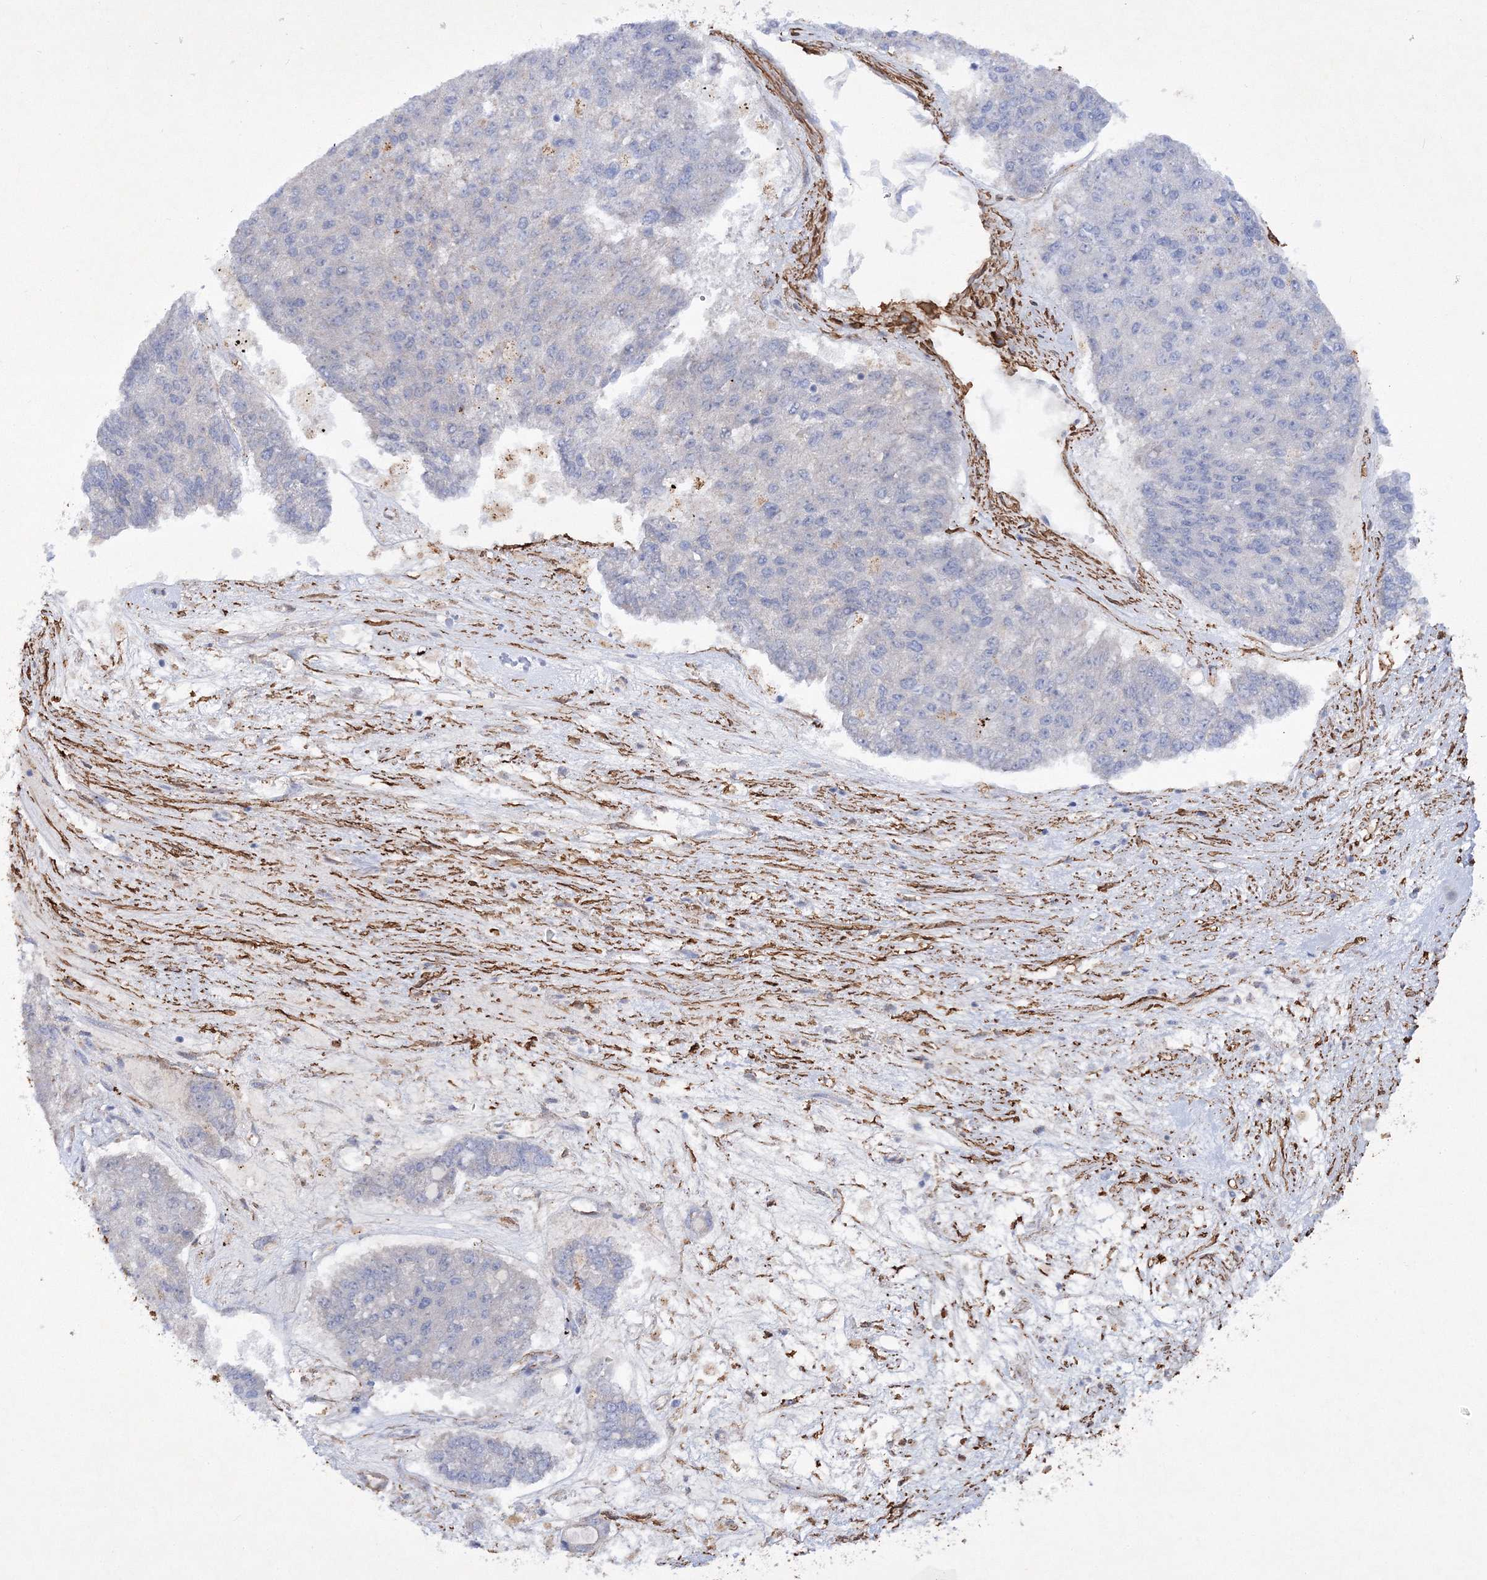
{"staining": {"intensity": "negative", "quantity": "none", "location": "none"}, "tissue": "pancreatic cancer", "cell_type": "Tumor cells", "image_type": "cancer", "snomed": [{"axis": "morphology", "description": "Adenocarcinoma, NOS"}, {"axis": "topography", "description": "Pancreas"}], "caption": "Immunohistochemistry histopathology image of adenocarcinoma (pancreatic) stained for a protein (brown), which shows no expression in tumor cells.", "gene": "RTN2", "patient": {"sex": "male", "age": 50}}